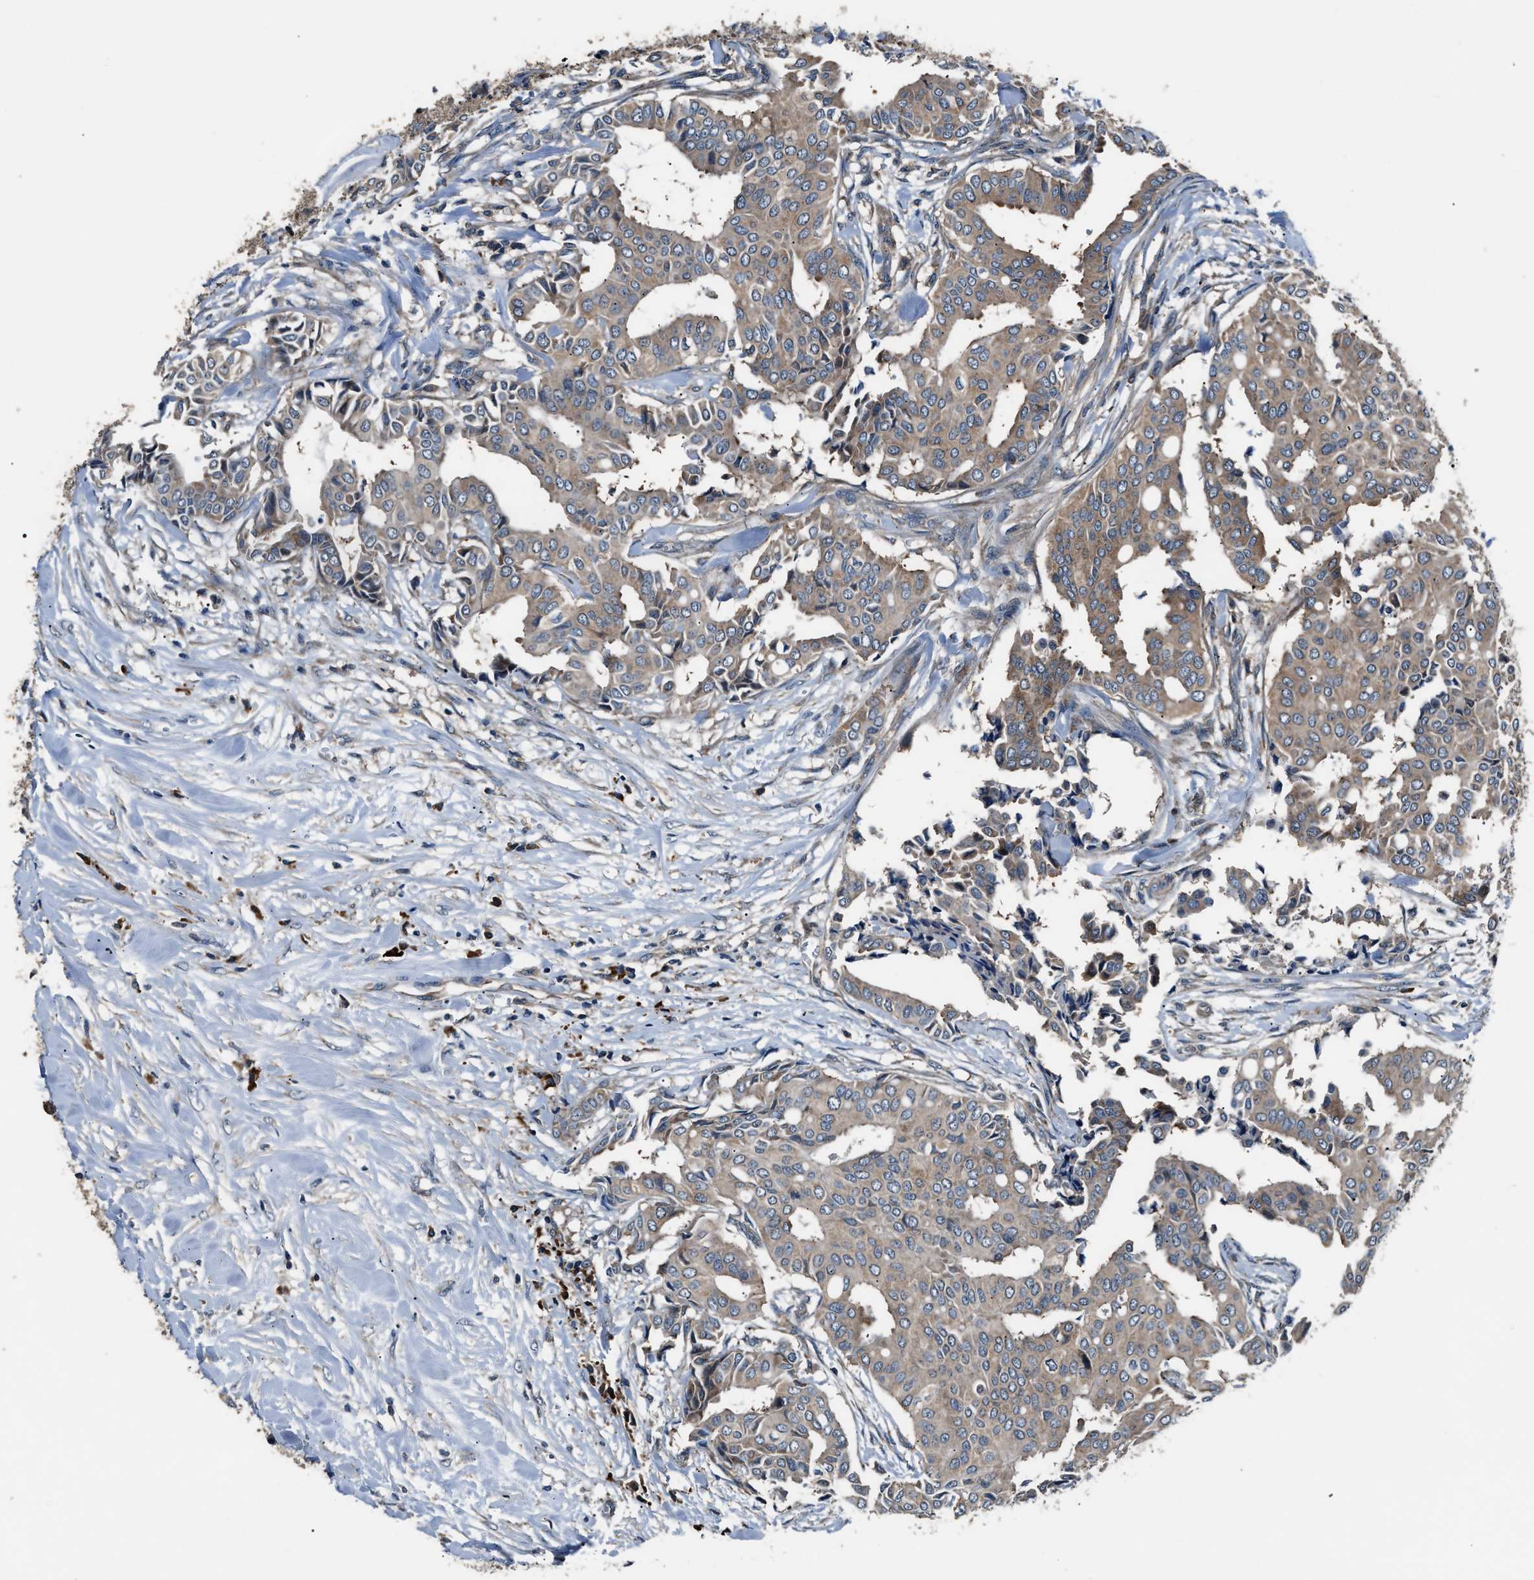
{"staining": {"intensity": "moderate", "quantity": "25%-75%", "location": "cytoplasmic/membranous"}, "tissue": "head and neck cancer", "cell_type": "Tumor cells", "image_type": "cancer", "snomed": [{"axis": "morphology", "description": "Adenocarcinoma, NOS"}, {"axis": "topography", "description": "Salivary gland"}, {"axis": "topography", "description": "Head-Neck"}], "caption": "Human head and neck adenocarcinoma stained with a protein marker displays moderate staining in tumor cells.", "gene": "IMPDH2", "patient": {"sex": "female", "age": 59}}